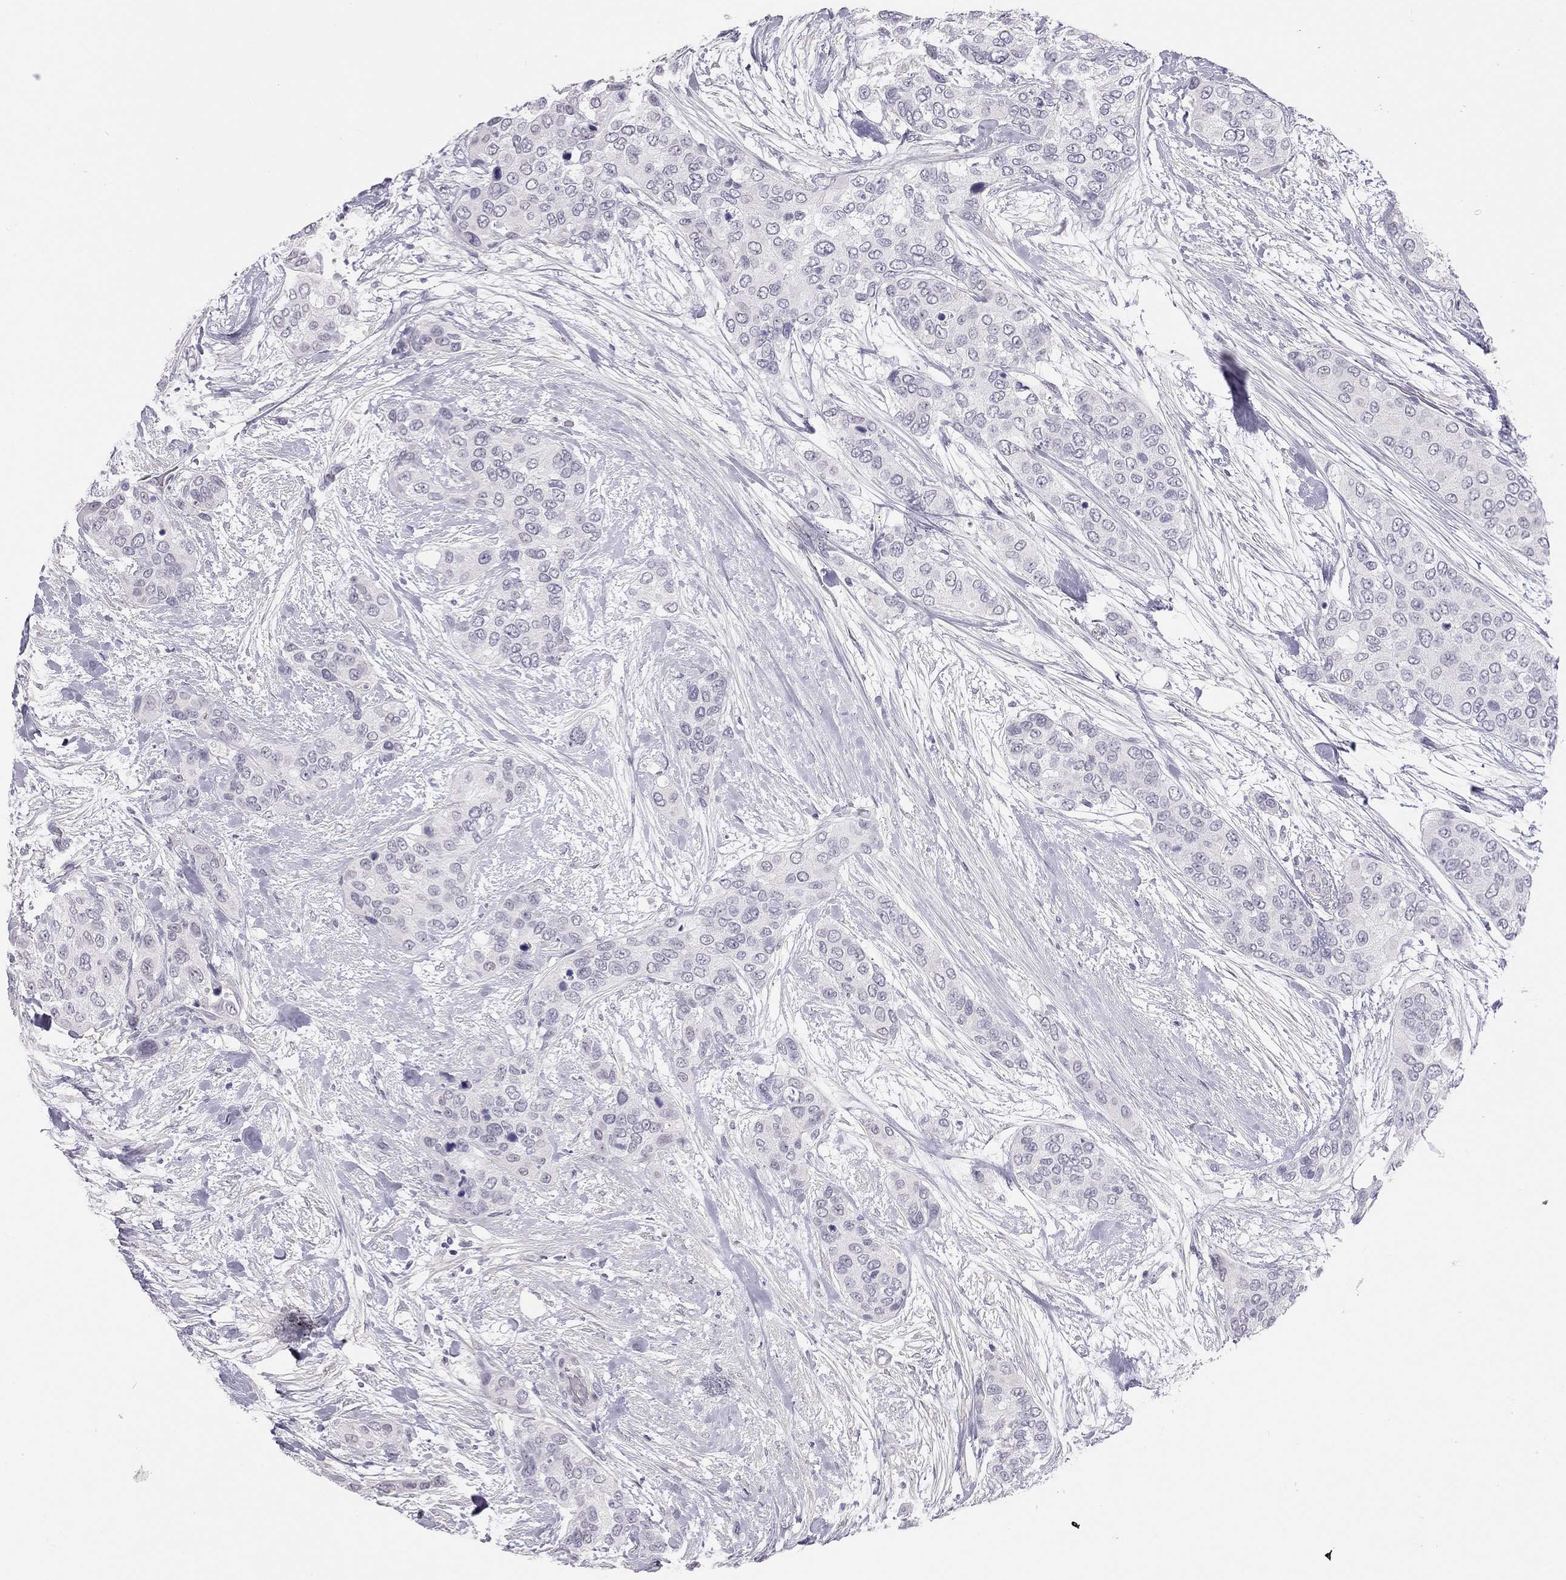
{"staining": {"intensity": "negative", "quantity": "none", "location": "none"}, "tissue": "urothelial cancer", "cell_type": "Tumor cells", "image_type": "cancer", "snomed": [{"axis": "morphology", "description": "Urothelial carcinoma, High grade"}, {"axis": "topography", "description": "Urinary bladder"}], "caption": "Immunohistochemistry (IHC) image of neoplastic tissue: urothelial carcinoma (high-grade) stained with DAB exhibits no significant protein positivity in tumor cells.", "gene": "SPATA12", "patient": {"sex": "male", "age": 77}}